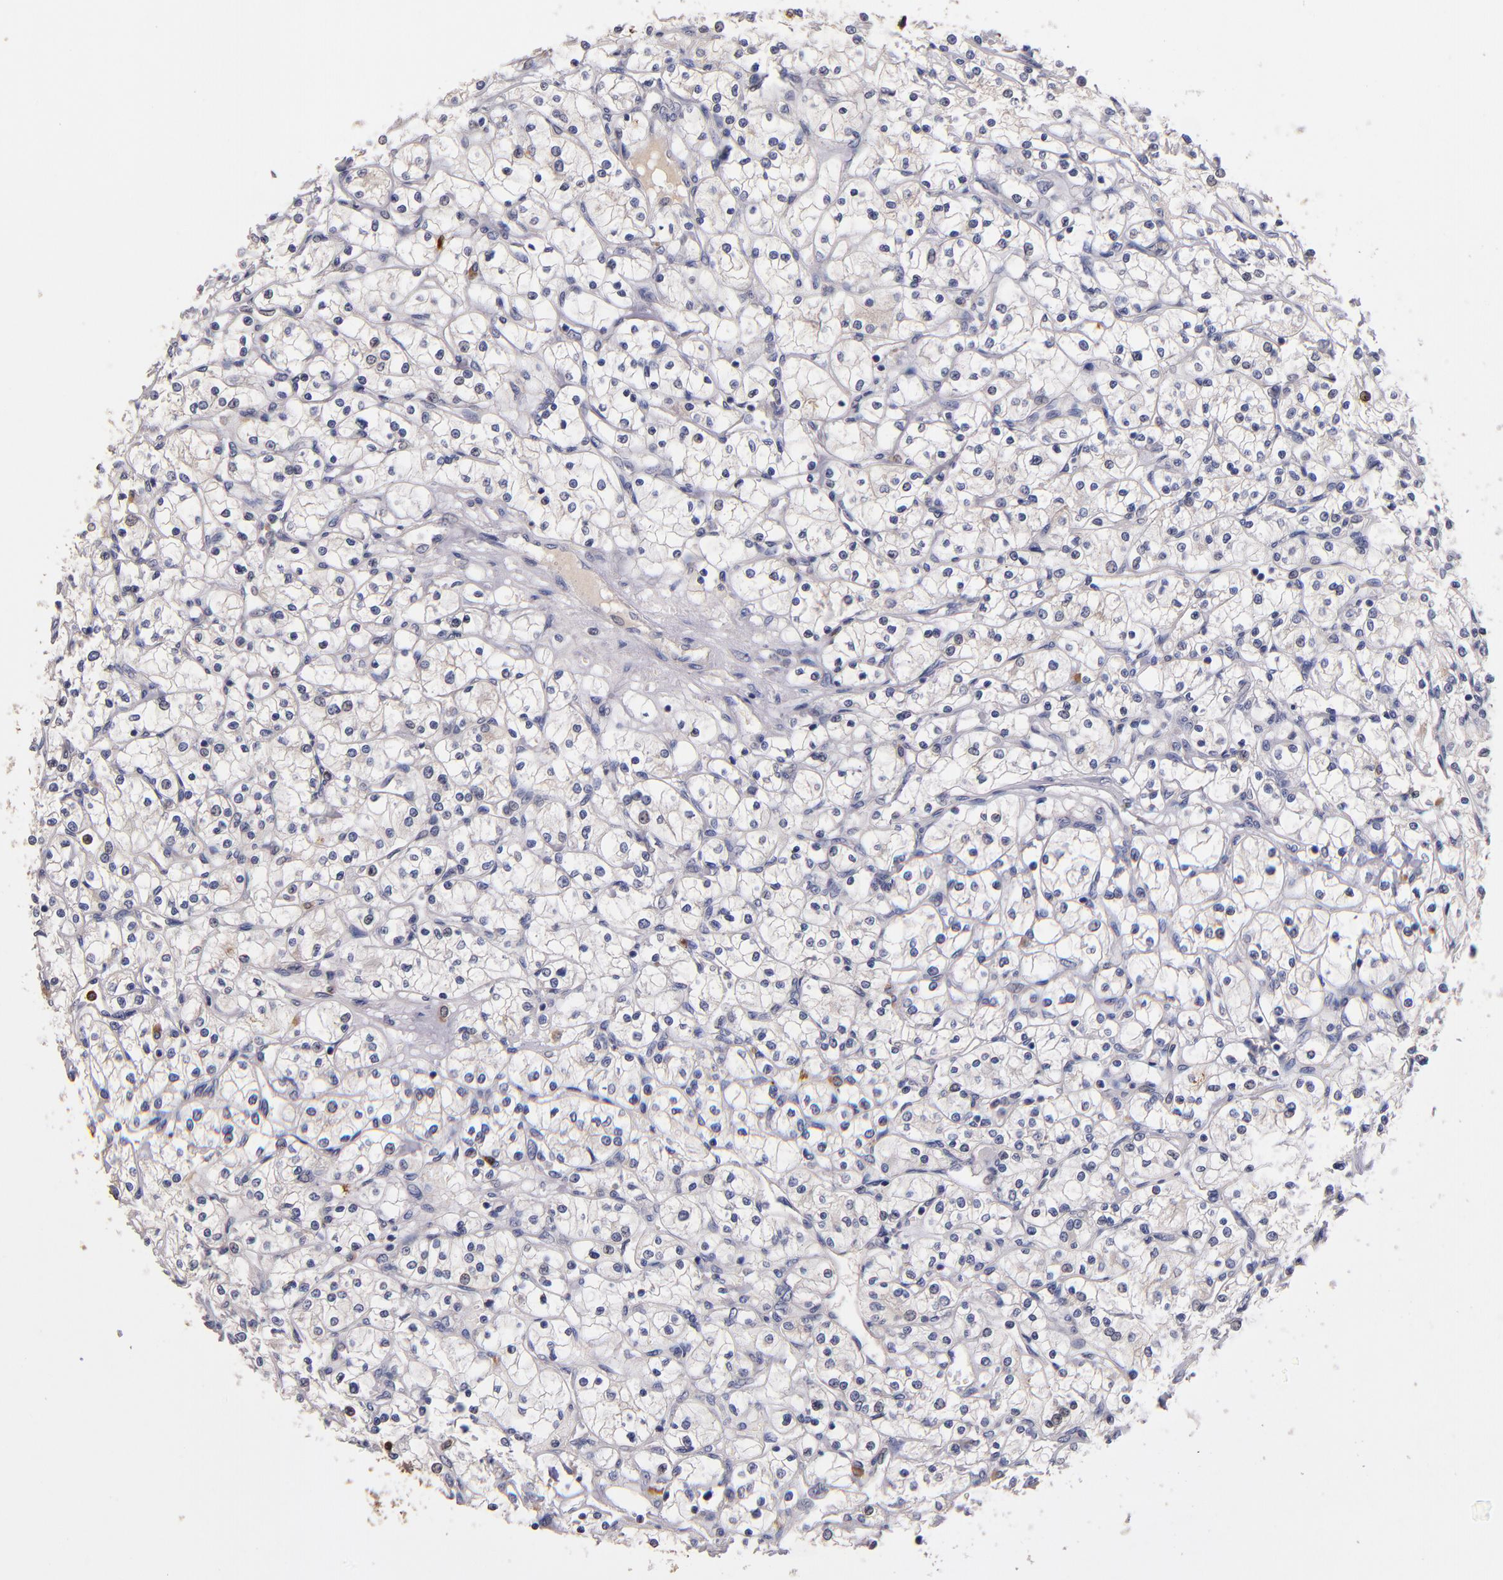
{"staining": {"intensity": "negative", "quantity": "none", "location": "none"}, "tissue": "renal cancer", "cell_type": "Tumor cells", "image_type": "cancer", "snomed": [{"axis": "morphology", "description": "Adenocarcinoma, NOS"}, {"axis": "topography", "description": "Kidney"}], "caption": "The micrograph reveals no significant expression in tumor cells of renal cancer.", "gene": "TTLL12", "patient": {"sex": "male", "age": 61}}